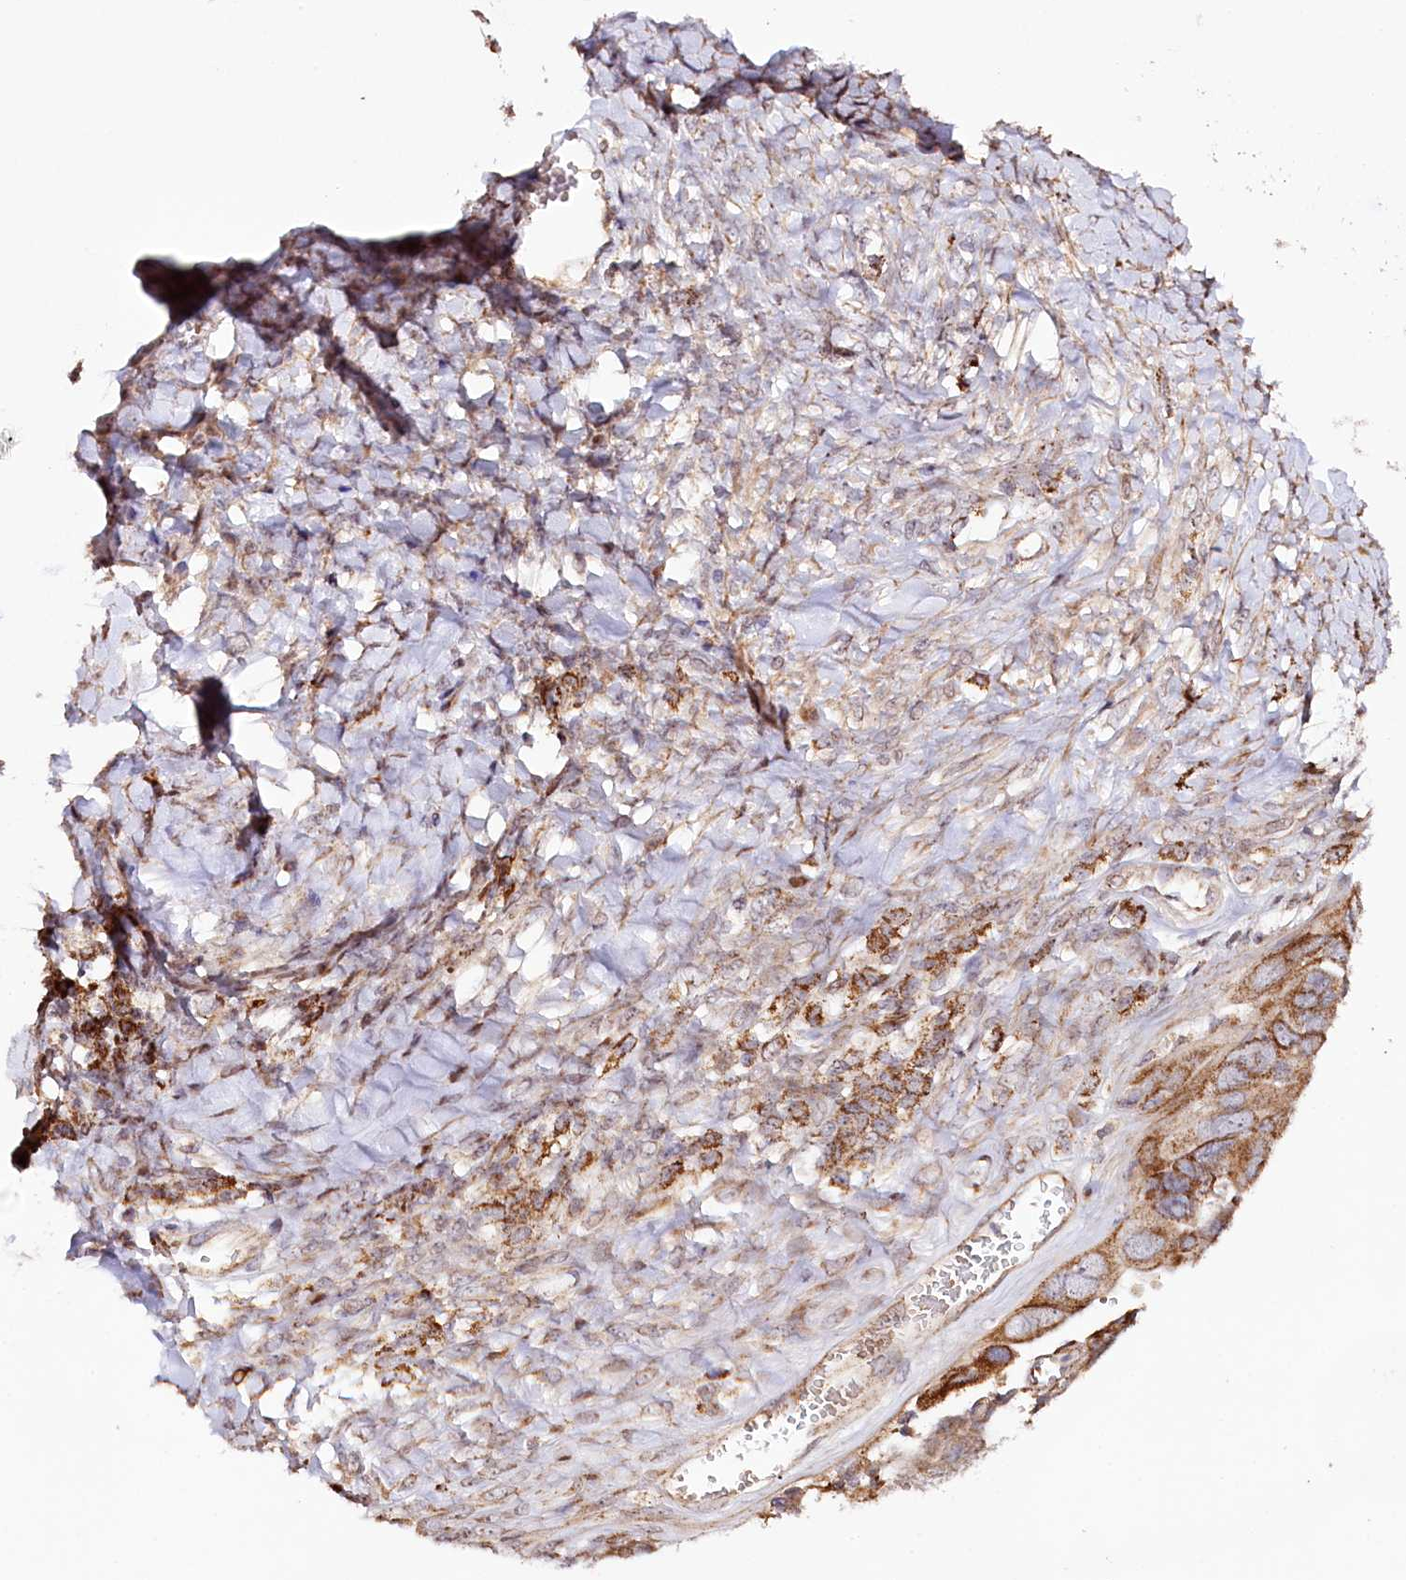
{"staining": {"intensity": "moderate", "quantity": ">75%", "location": "cytoplasmic/membranous"}, "tissue": "ovarian cancer", "cell_type": "Tumor cells", "image_type": "cancer", "snomed": [{"axis": "morphology", "description": "Cystadenocarcinoma, serous, NOS"}, {"axis": "topography", "description": "Ovary"}], "caption": "This micrograph exhibits immunohistochemistry (IHC) staining of serous cystadenocarcinoma (ovarian), with medium moderate cytoplasmic/membranous positivity in about >75% of tumor cells.", "gene": "ST7", "patient": {"sex": "female", "age": 79}}